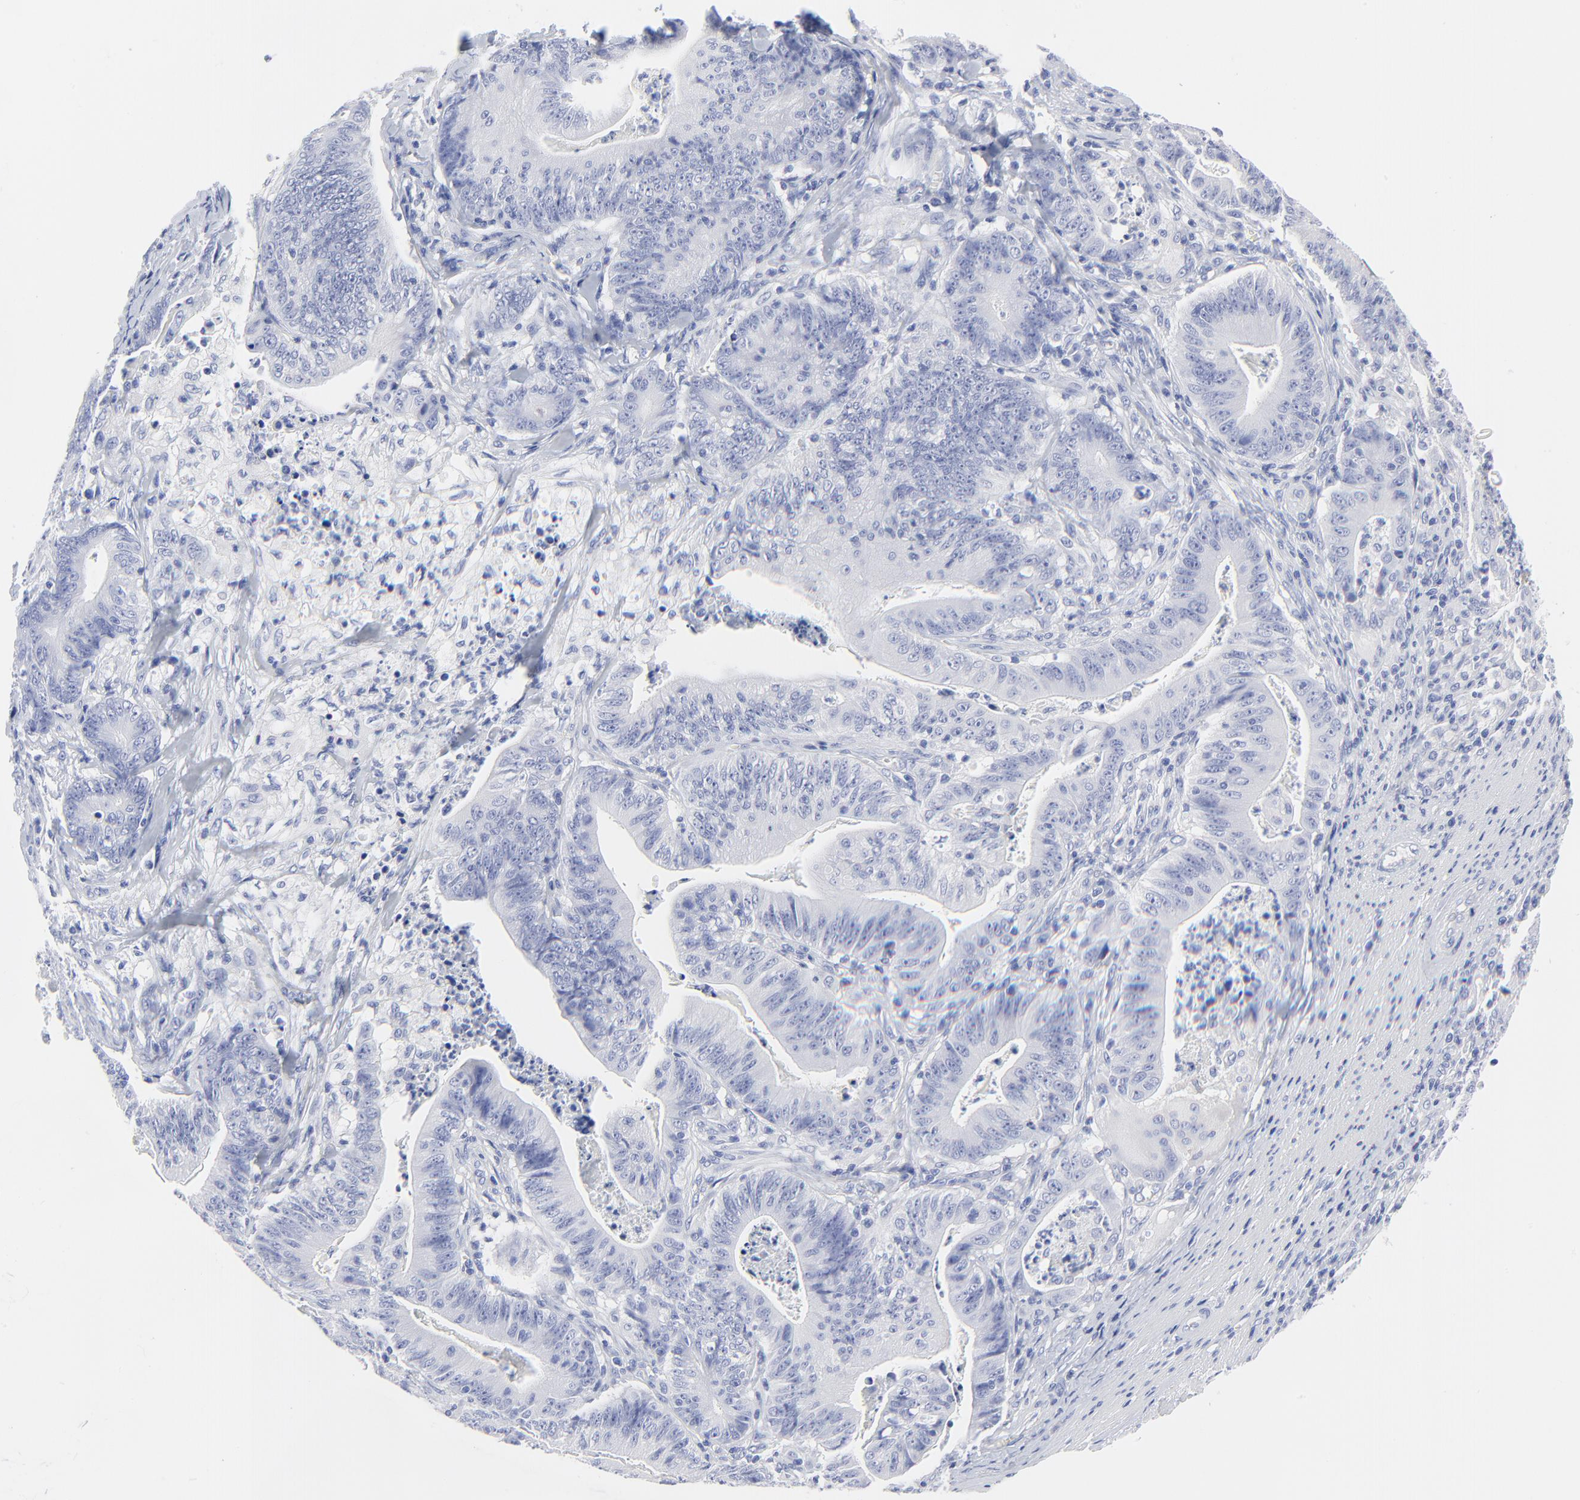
{"staining": {"intensity": "negative", "quantity": "none", "location": "none"}, "tissue": "stomach cancer", "cell_type": "Tumor cells", "image_type": "cancer", "snomed": [{"axis": "morphology", "description": "Adenocarcinoma, NOS"}, {"axis": "topography", "description": "Stomach, lower"}], "caption": "The image shows no significant staining in tumor cells of stomach adenocarcinoma.", "gene": "PSD3", "patient": {"sex": "female", "age": 86}}